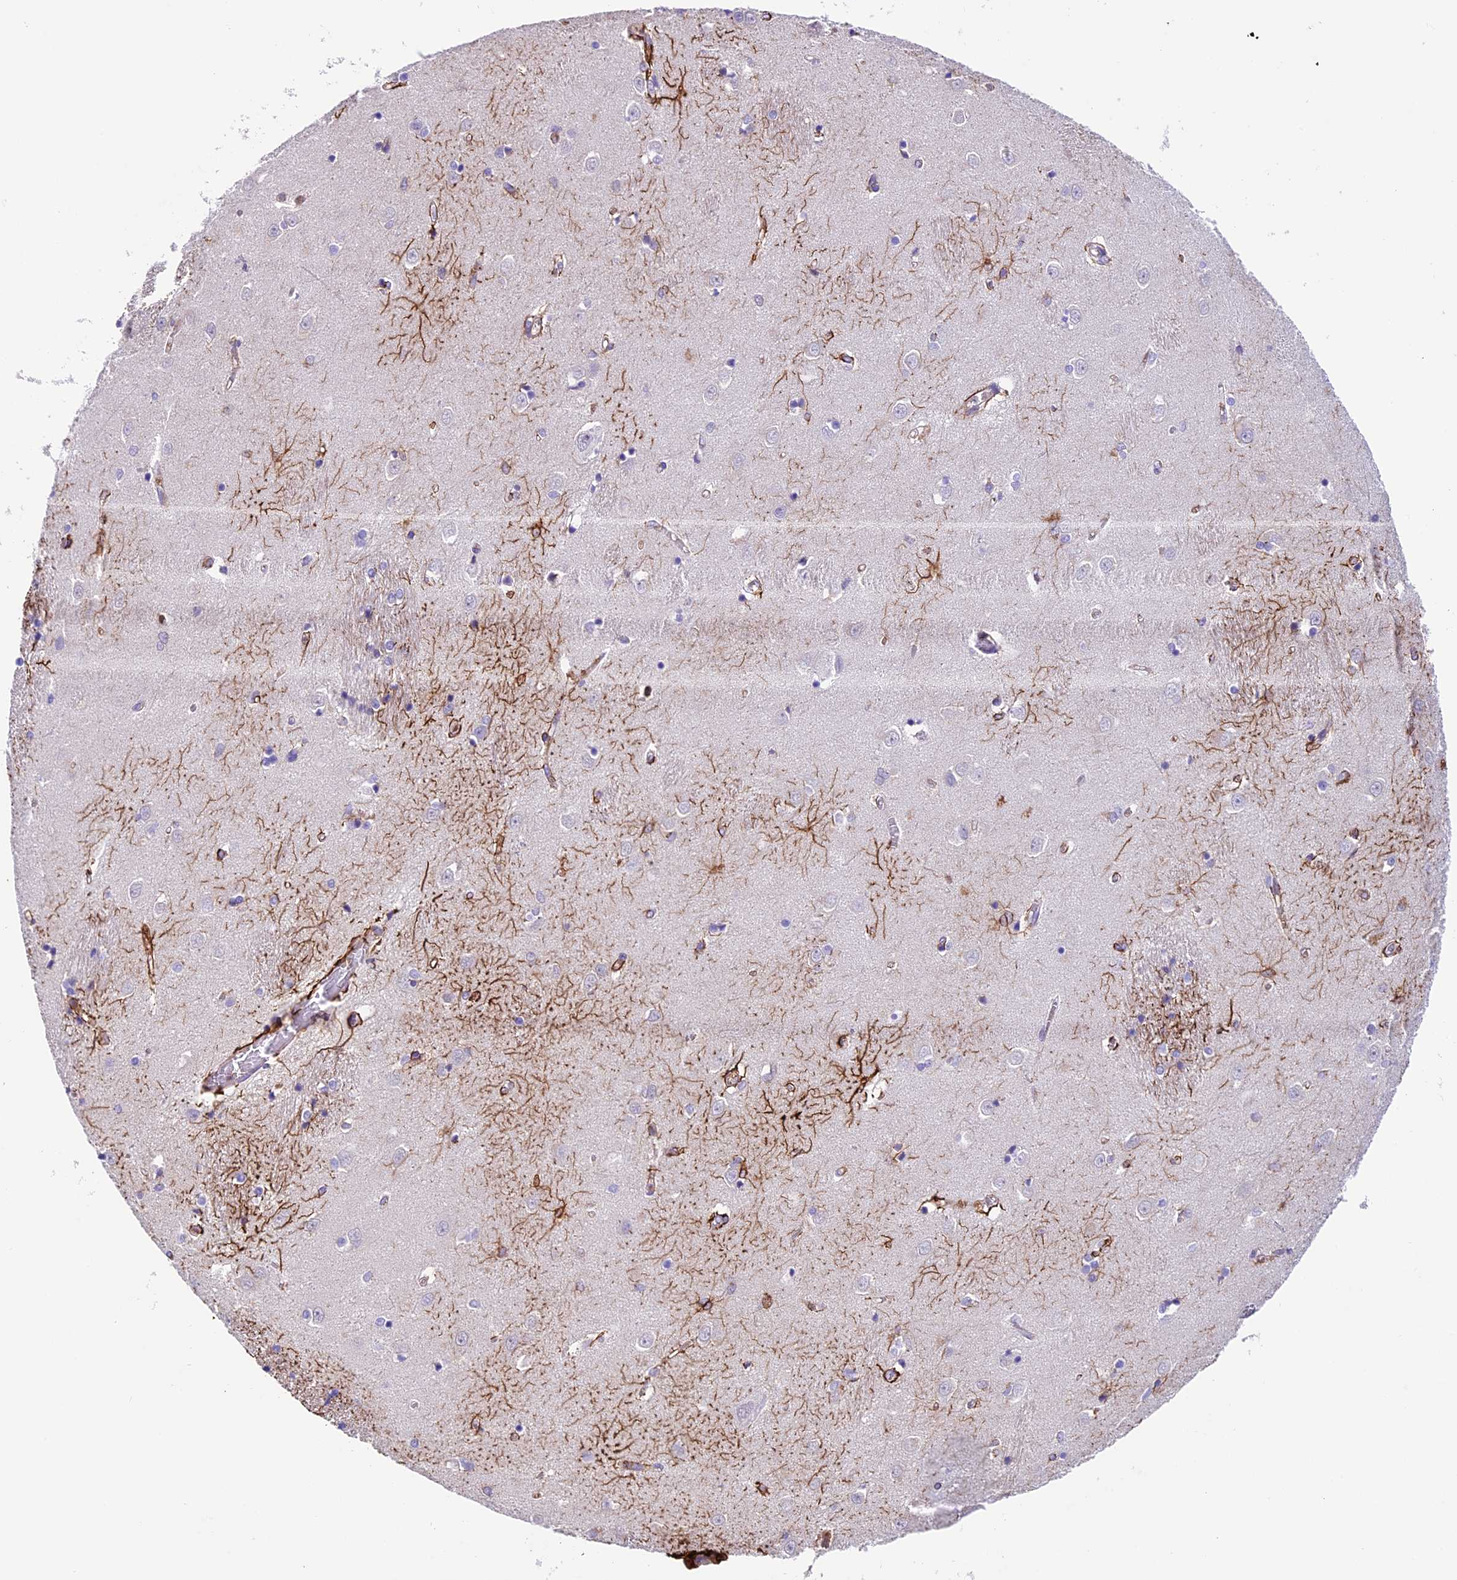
{"staining": {"intensity": "strong", "quantity": "<25%", "location": "cytoplasmic/membranous"}, "tissue": "caudate", "cell_type": "Glial cells", "image_type": "normal", "snomed": [{"axis": "morphology", "description": "Normal tissue, NOS"}, {"axis": "topography", "description": "Lateral ventricle wall"}], "caption": "An IHC micrograph of benign tissue is shown. Protein staining in brown labels strong cytoplasmic/membranous positivity in caudate within glial cells.", "gene": "TBC1D1", "patient": {"sex": "male", "age": 37}}